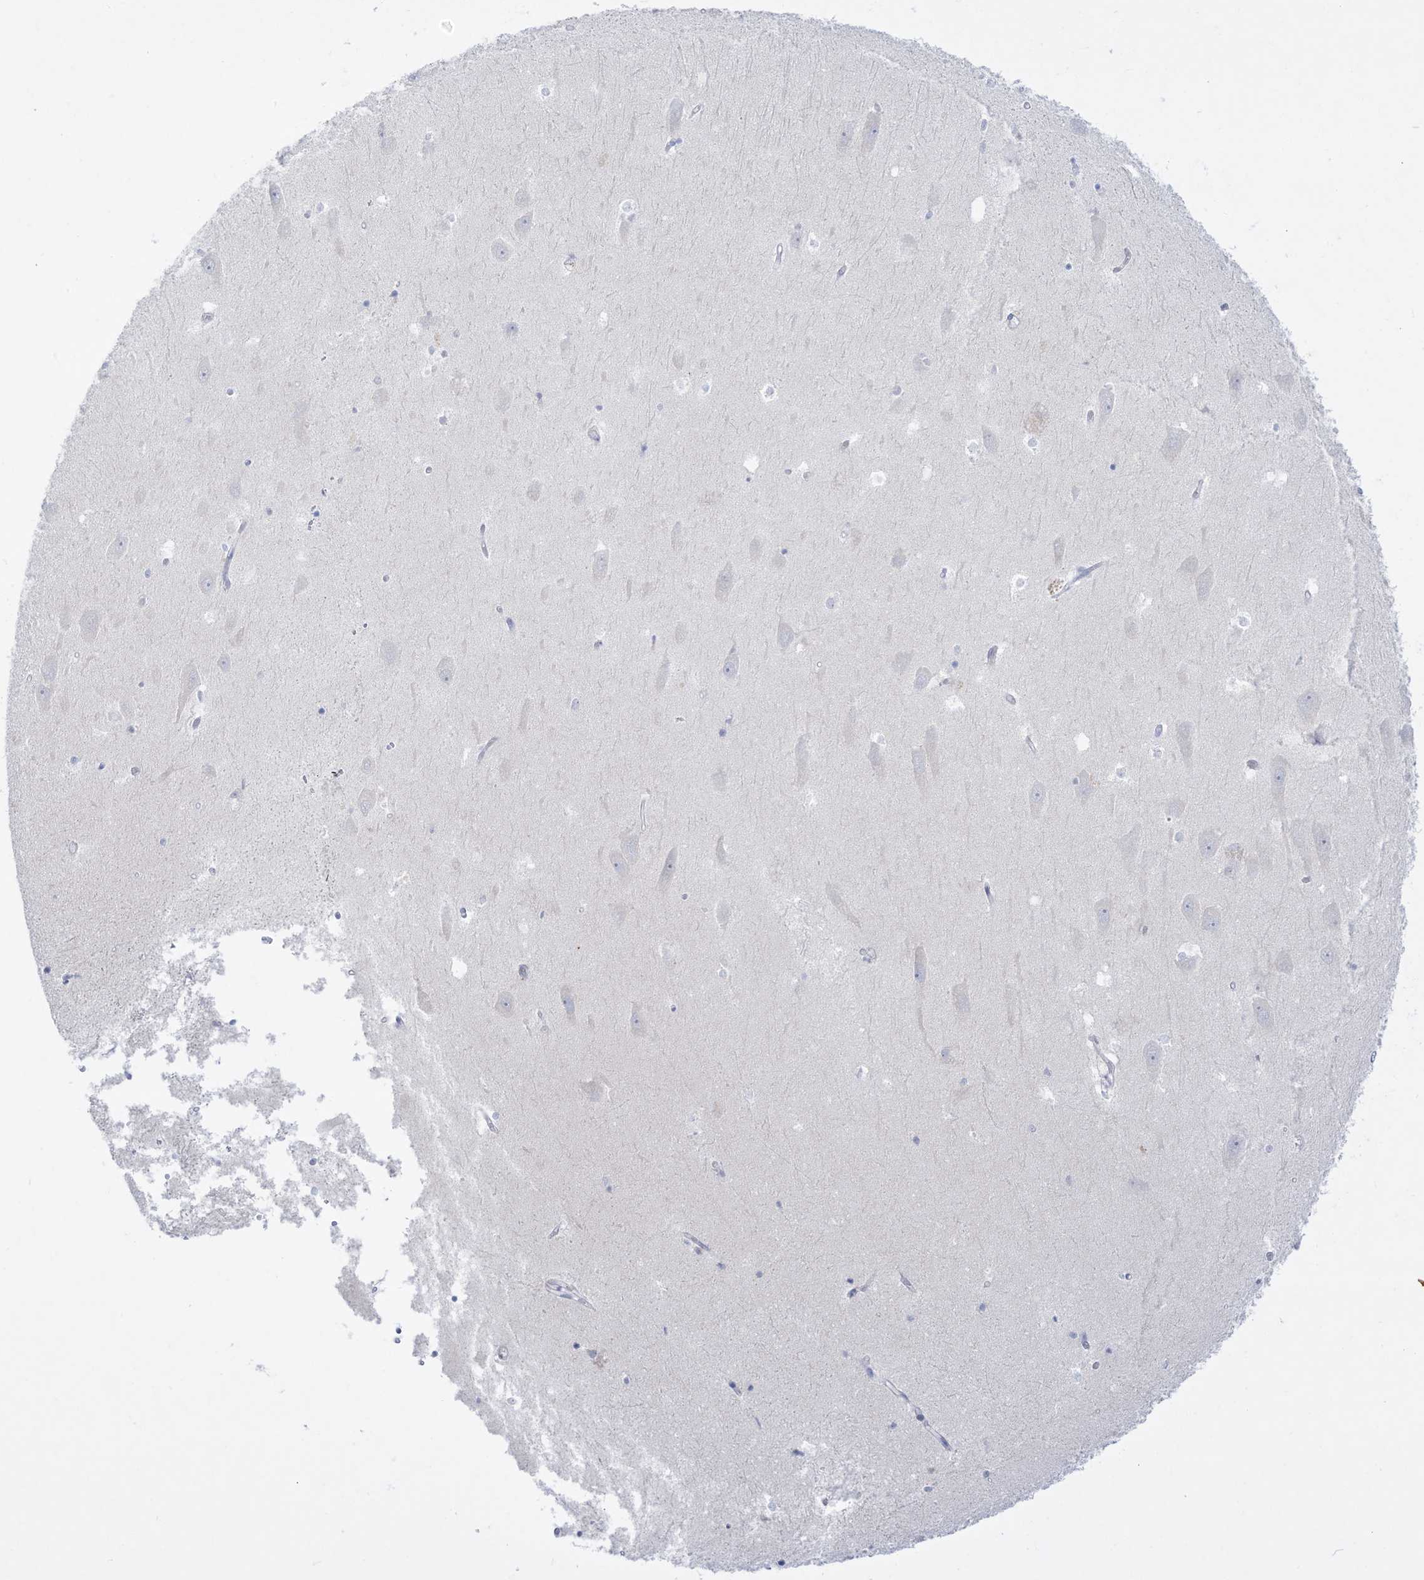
{"staining": {"intensity": "negative", "quantity": "none", "location": "none"}, "tissue": "hippocampus", "cell_type": "Glial cells", "image_type": "normal", "snomed": [{"axis": "morphology", "description": "Normal tissue, NOS"}, {"axis": "topography", "description": "Hippocampus"}], "caption": "Hippocampus was stained to show a protein in brown. There is no significant expression in glial cells.", "gene": "DMKN", "patient": {"sex": "male", "age": 45}}